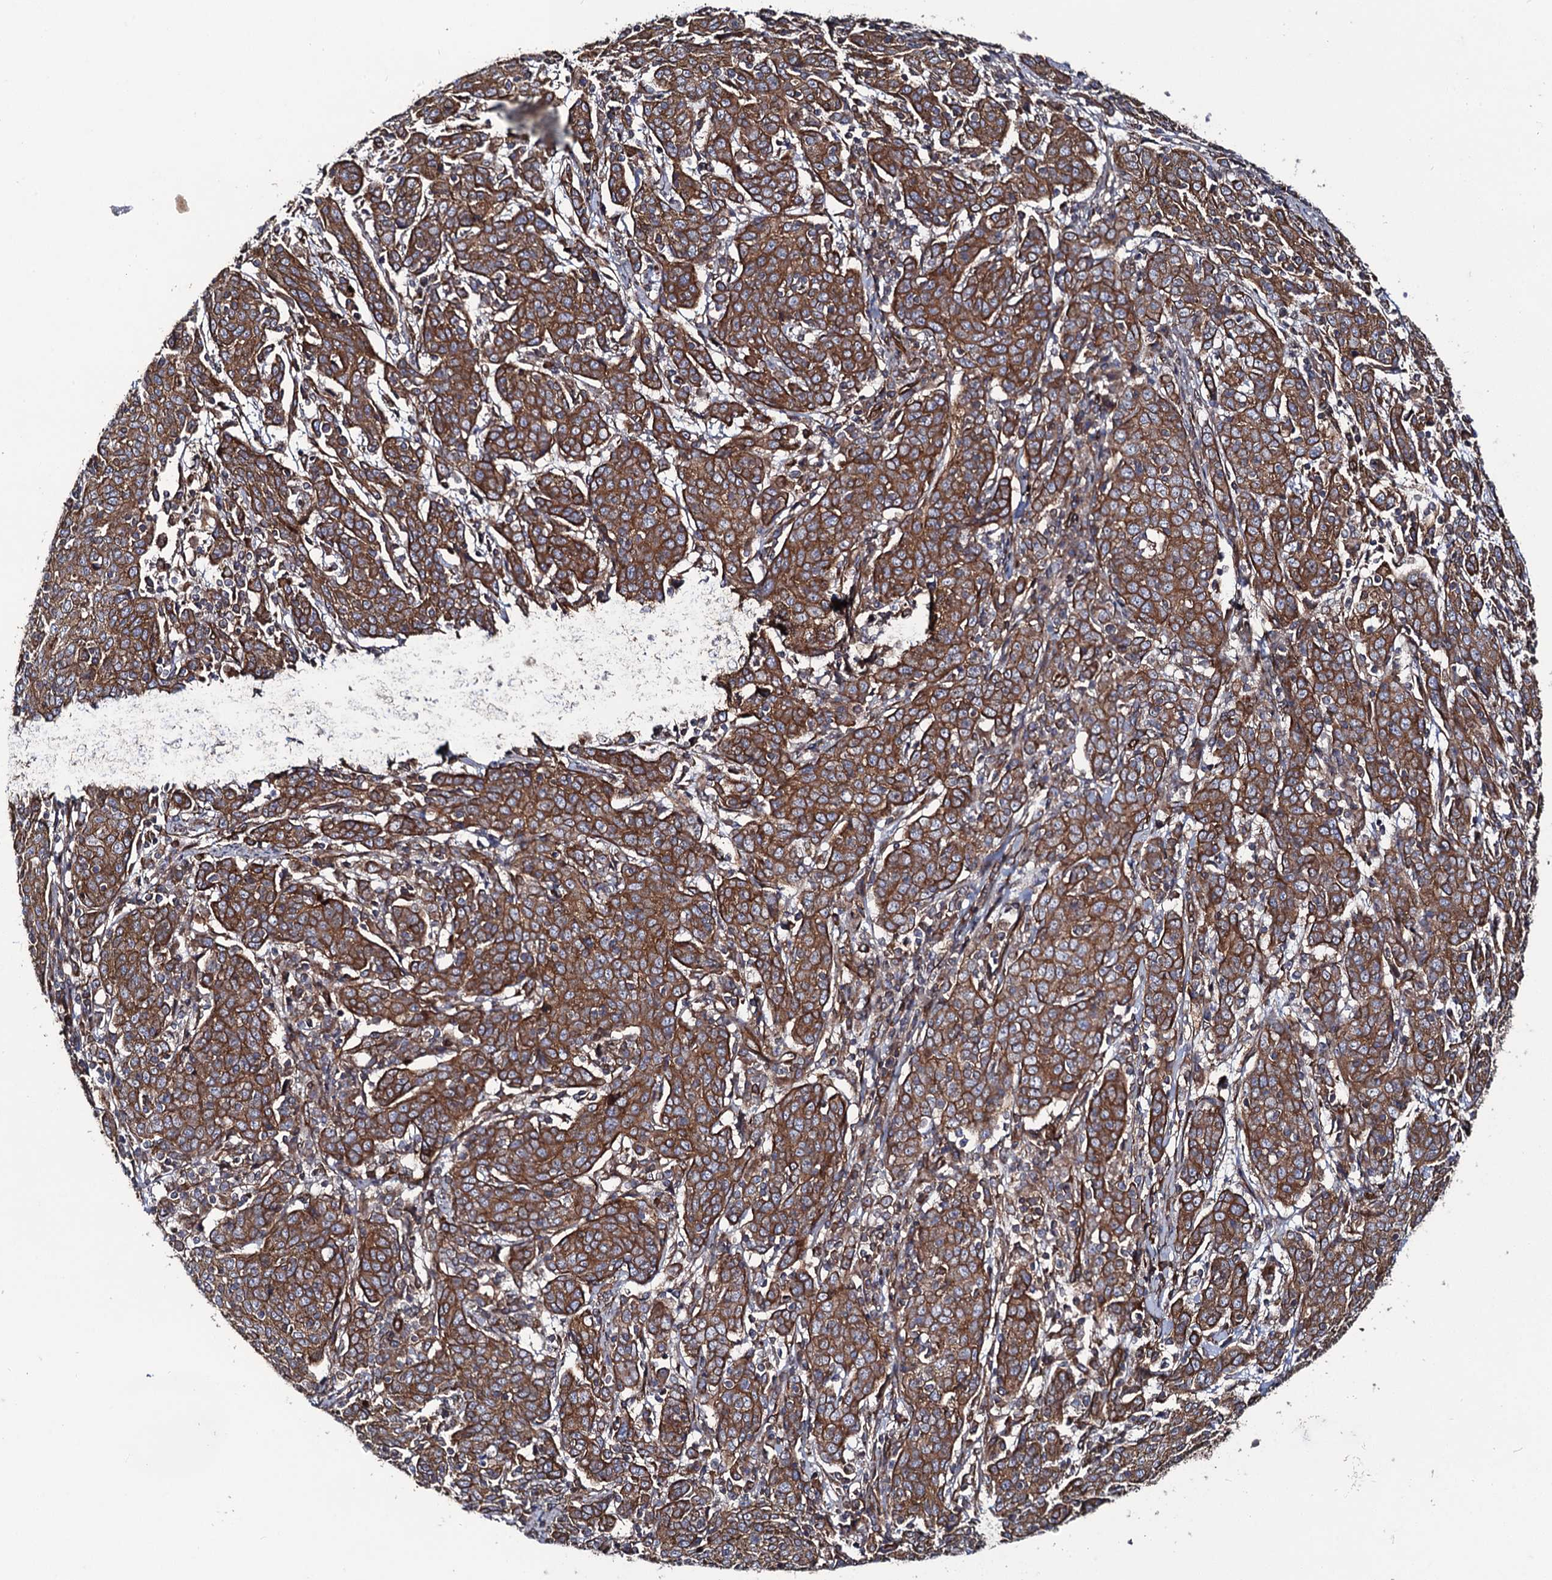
{"staining": {"intensity": "strong", "quantity": ">75%", "location": "cytoplasmic/membranous"}, "tissue": "cervical cancer", "cell_type": "Tumor cells", "image_type": "cancer", "snomed": [{"axis": "morphology", "description": "Squamous cell carcinoma, NOS"}, {"axis": "topography", "description": "Cervix"}], "caption": "Cervical cancer stained for a protein (brown) displays strong cytoplasmic/membranous positive staining in about >75% of tumor cells.", "gene": "CIP2A", "patient": {"sex": "female", "age": 67}}